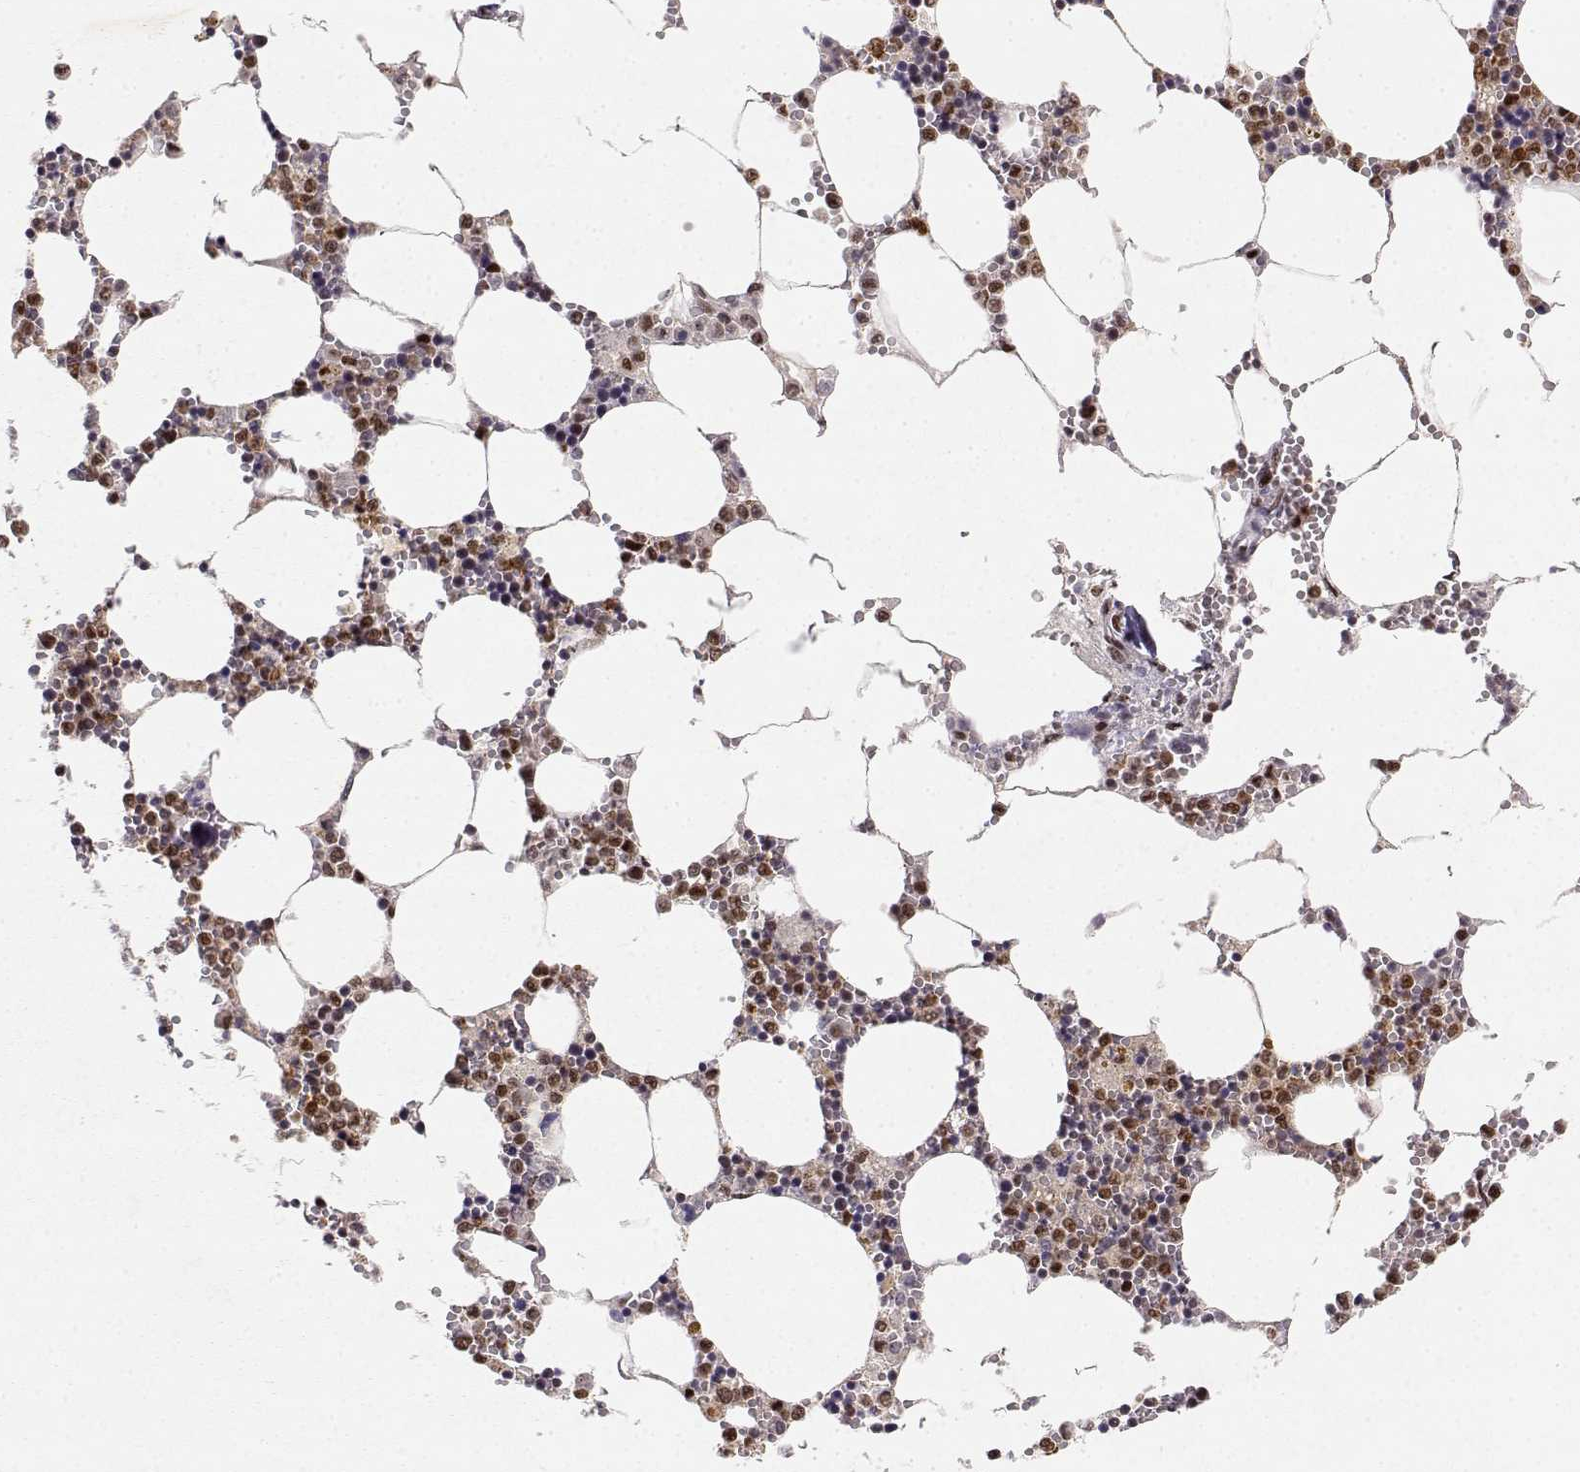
{"staining": {"intensity": "moderate", "quantity": "25%-75%", "location": "nuclear"}, "tissue": "bone marrow", "cell_type": "Hematopoietic cells", "image_type": "normal", "snomed": [{"axis": "morphology", "description": "Normal tissue, NOS"}, {"axis": "topography", "description": "Bone marrow"}], "caption": "Brown immunohistochemical staining in benign human bone marrow exhibits moderate nuclear expression in about 25%-75% of hematopoietic cells.", "gene": "RSF1", "patient": {"sex": "female", "age": 64}}